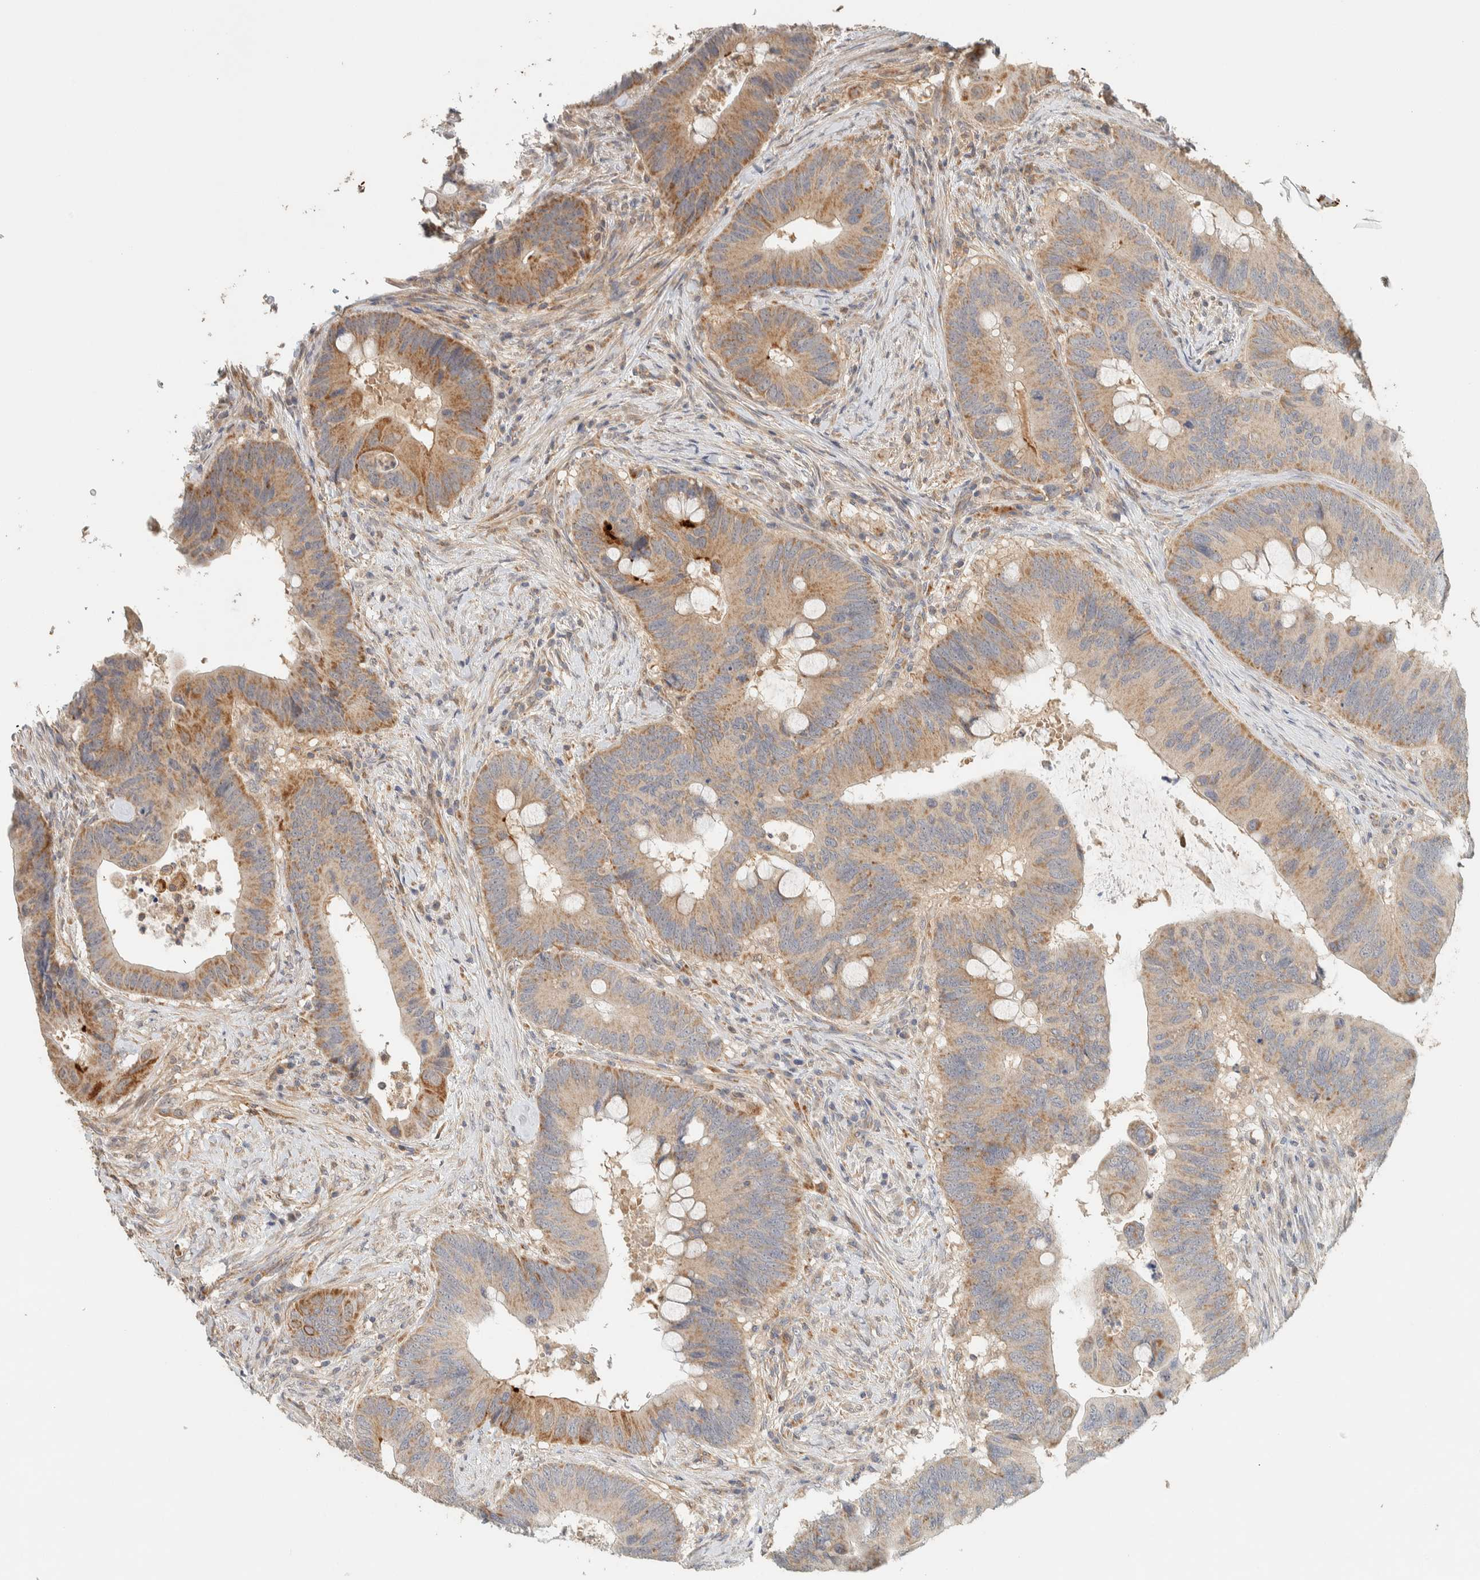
{"staining": {"intensity": "moderate", "quantity": ">75%", "location": "cytoplasmic/membranous"}, "tissue": "colorectal cancer", "cell_type": "Tumor cells", "image_type": "cancer", "snomed": [{"axis": "morphology", "description": "Adenocarcinoma, NOS"}, {"axis": "topography", "description": "Colon"}], "caption": "Immunohistochemical staining of human colorectal adenocarcinoma displays moderate cytoplasmic/membranous protein staining in about >75% of tumor cells. The staining was performed using DAB (3,3'-diaminobenzidine), with brown indicating positive protein expression. Nuclei are stained blue with hematoxylin.", "gene": "PDE7B", "patient": {"sex": "male", "age": 71}}